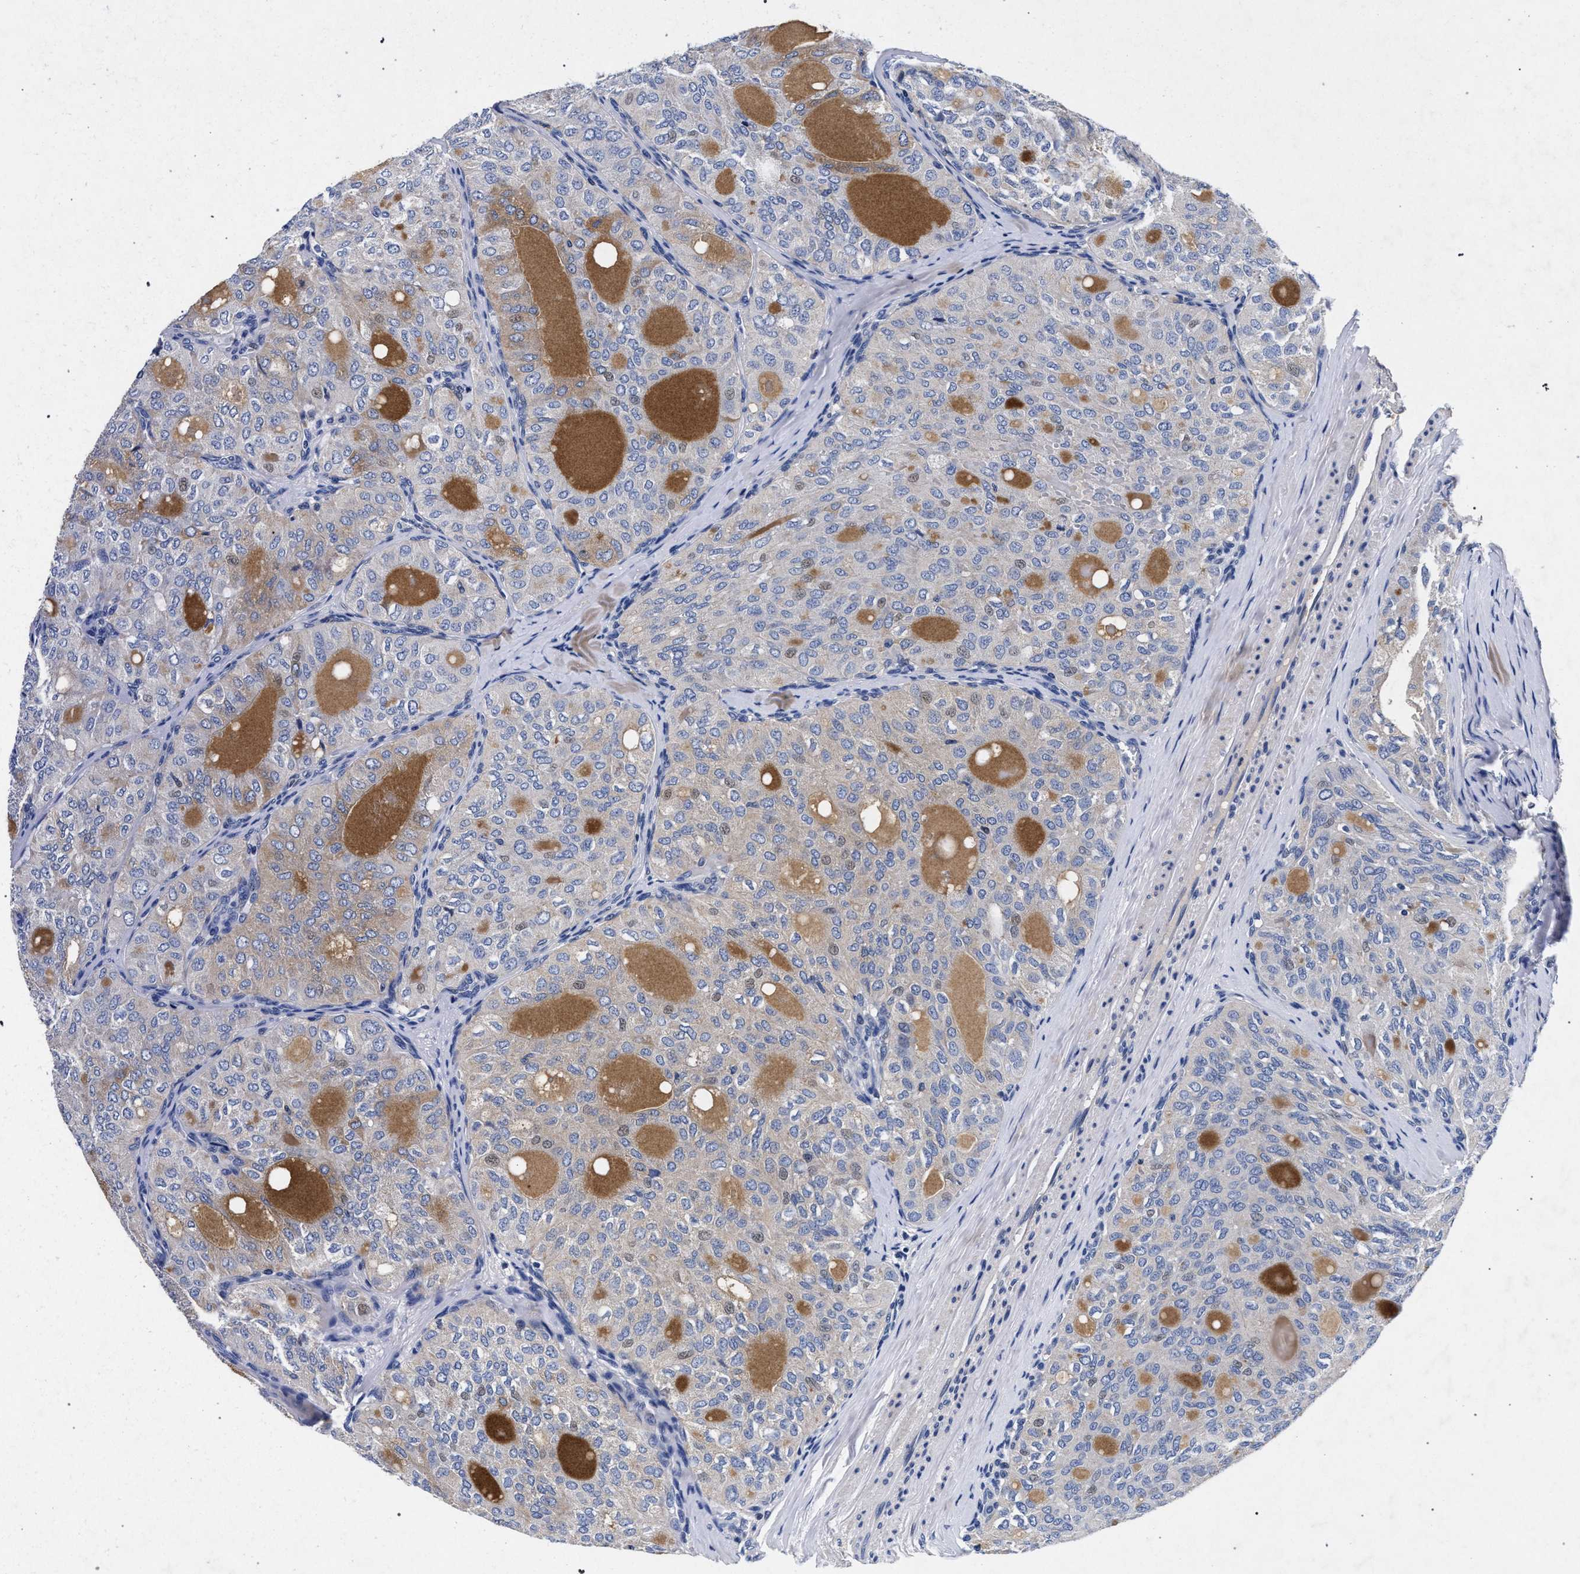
{"staining": {"intensity": "negative", "quantity": "none", "location": "none"}, "tissue": "thyroid cancer", "cell_type": "Tumor cells", "image_type": "cancer", "snomed": [{"axis": "morphology", "description": "Follicular adenoma carcinoma, NOS"}, {"axis": "topography", "description": "Thyroid gland"}], "caption": "The histopathology image demonstrates no significant positivity in tumor cells of thyroid cancer (follicular adenoma carcinoma).", "gene": "HSD17B14", "patient": {"sex": "male", "age": 75}}